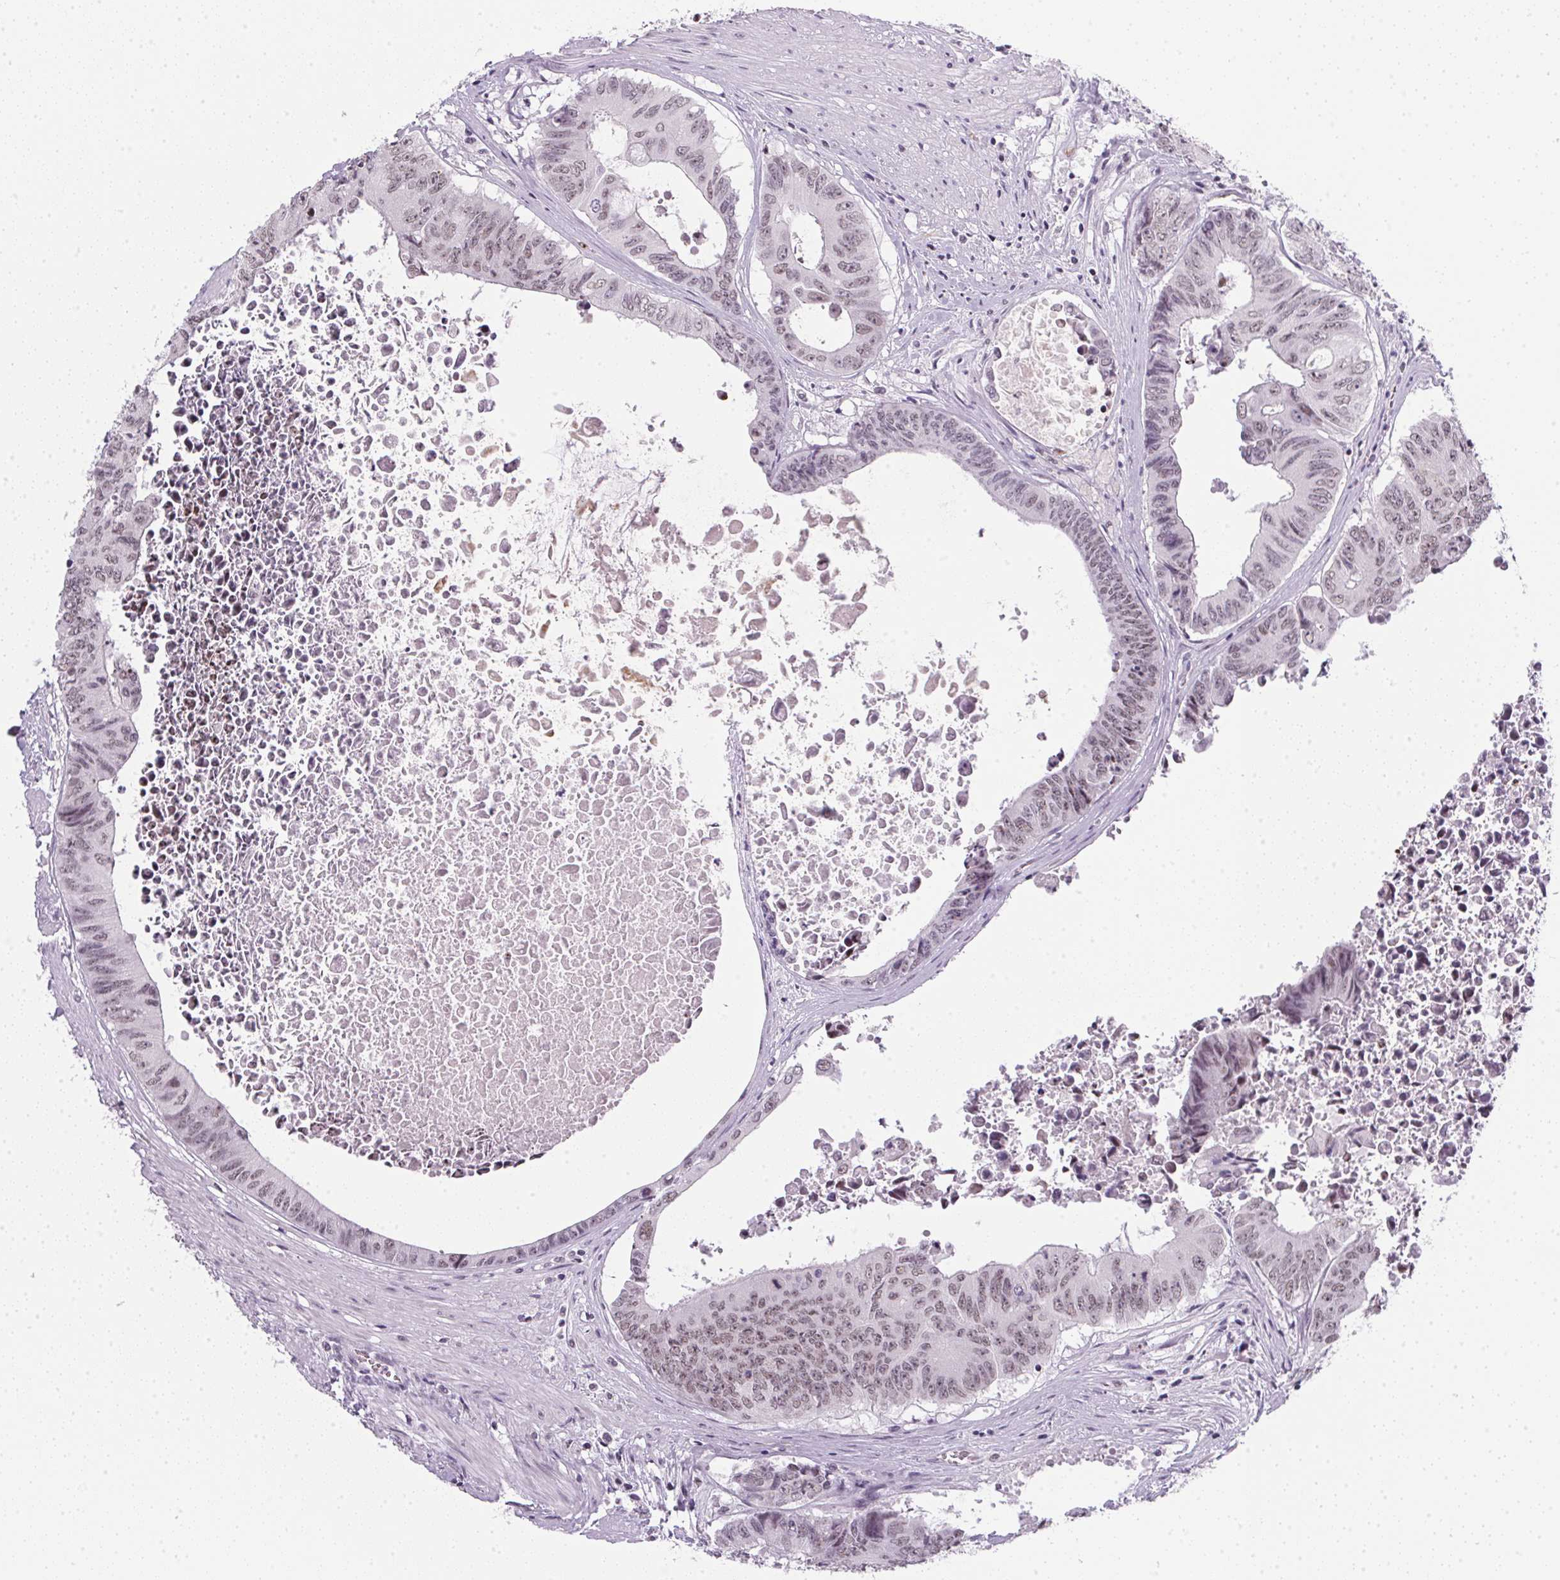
{"staining": {"intensity": "weak", "quantity": ">75%", "location": "nuclear"}, "tissue": "colorectal cancer", "cell_type": "Tumor cells", "image_type": "cancer", "snomed": [{"axis": "morphology", "description": "Adenocarcinoma, NOS"}, {"axis": "topography", "description": "Rectum"}], "caption": "Protein expression analysis of human colorectal cancer (adenocarcinoma) reveals weak nuclear staining in approximately >75% of tumor cells. The protein of interest is stained brown, and the nuclei are stained in blue (DAB IHC with brightfield microscopy, high magnification).", "gene": "SRSF7", "patient": {"sex": "male", "age": 59}}